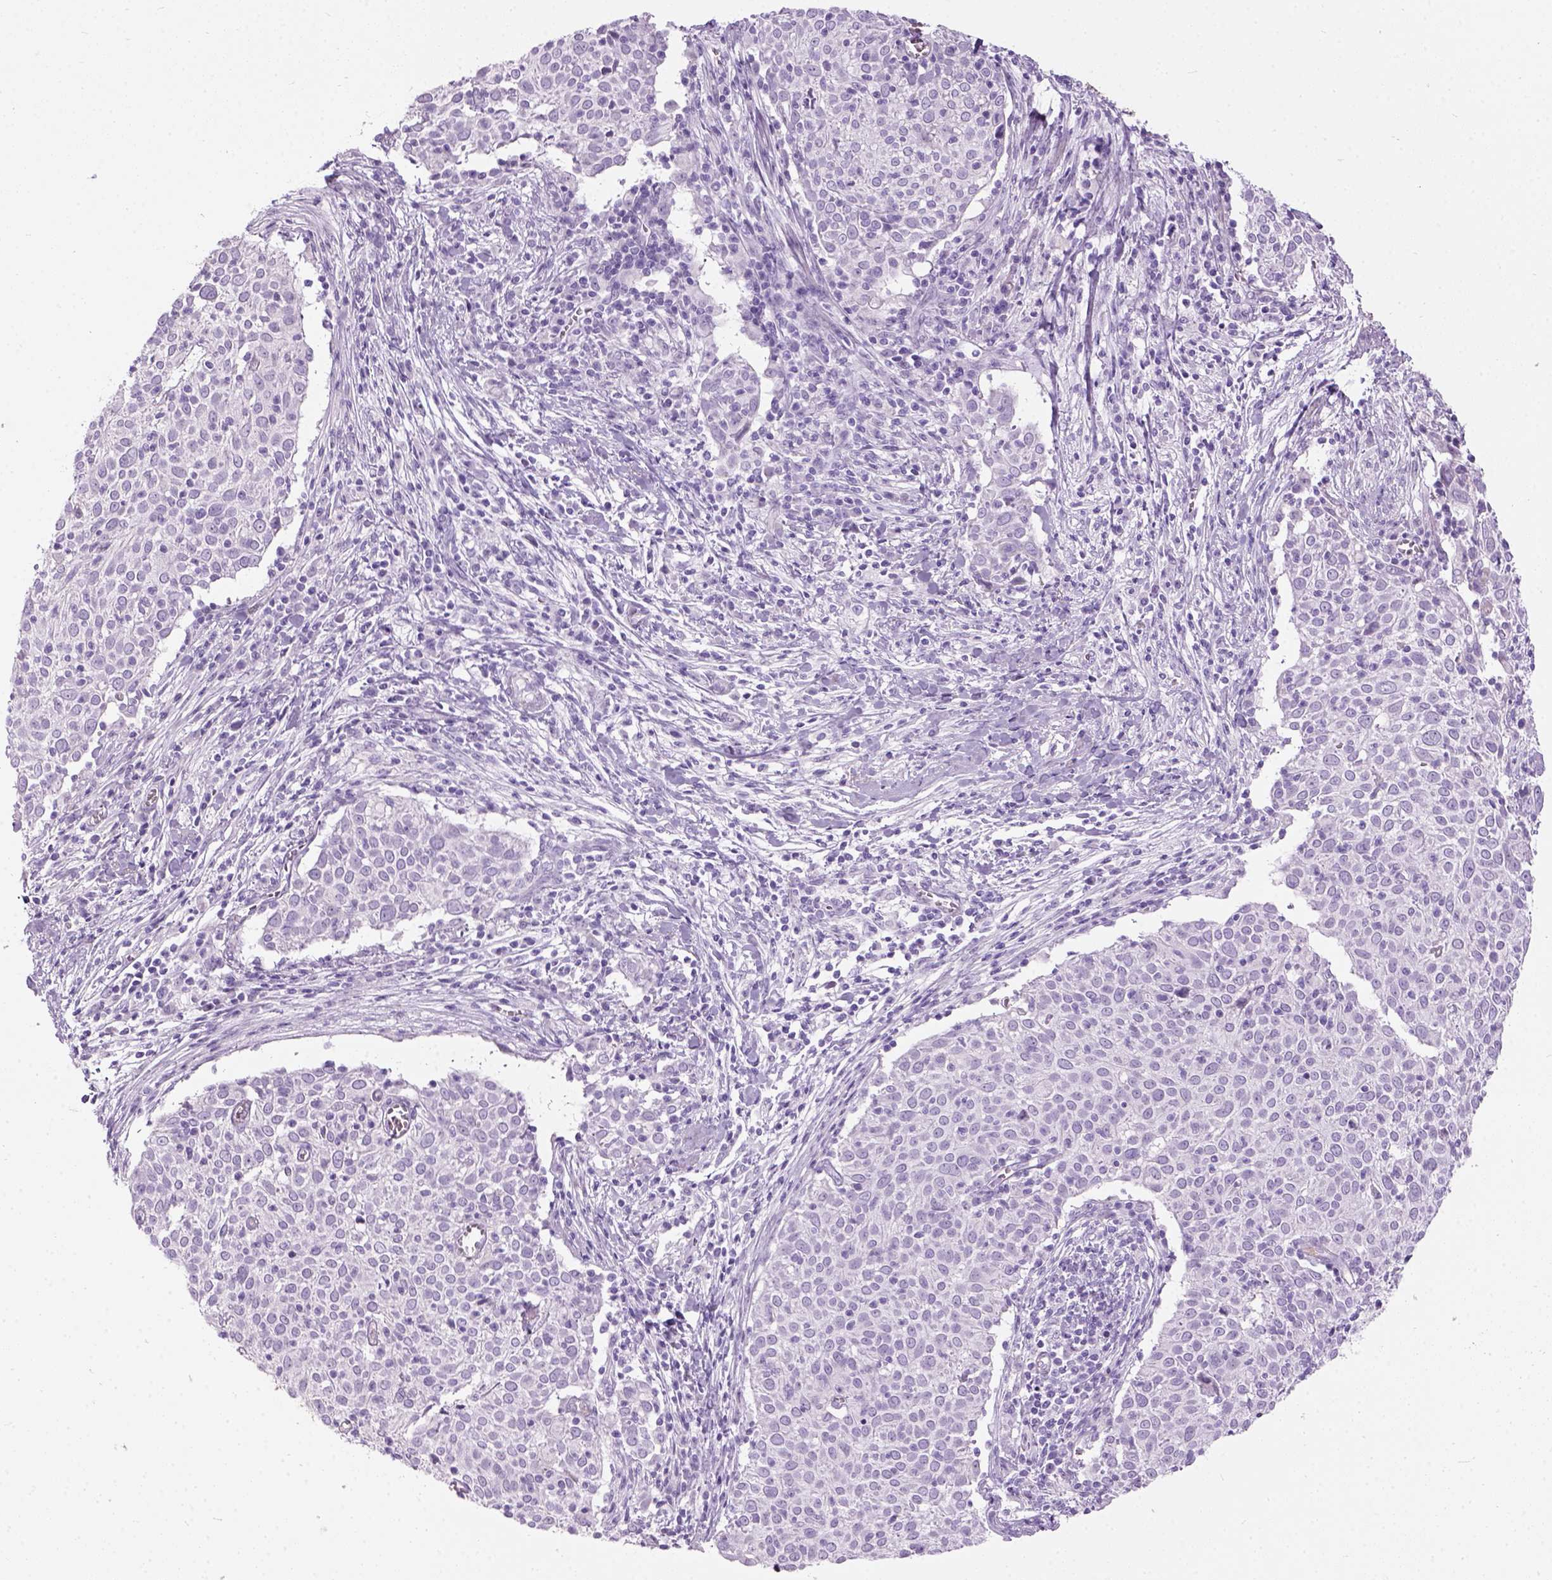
{"staining": {"intensity": "negative", "quantity": "none", "location": "none"}, "tissue": "cervical cancer", "cell_type": "Tumor cells", "image_type": "cancer", "snomed": [{"axis": "morphology", "description": "Squamous cell carcinoma, NOS"}, {"axis": "topography", "description": "Cervix"}], "caption": "Cervical cancer was stained to show a protein in brown. There is no significant staining in tumor cells. The staining was performed using DAB (3,3'-diaminobenzidine) to visualize the protein expression in brown, while the nuclei were stained in blue with hematoxylin (Magnification: 20x).", "gene": "AXDND1", "patient": {"sex": "female", "age": 39}}